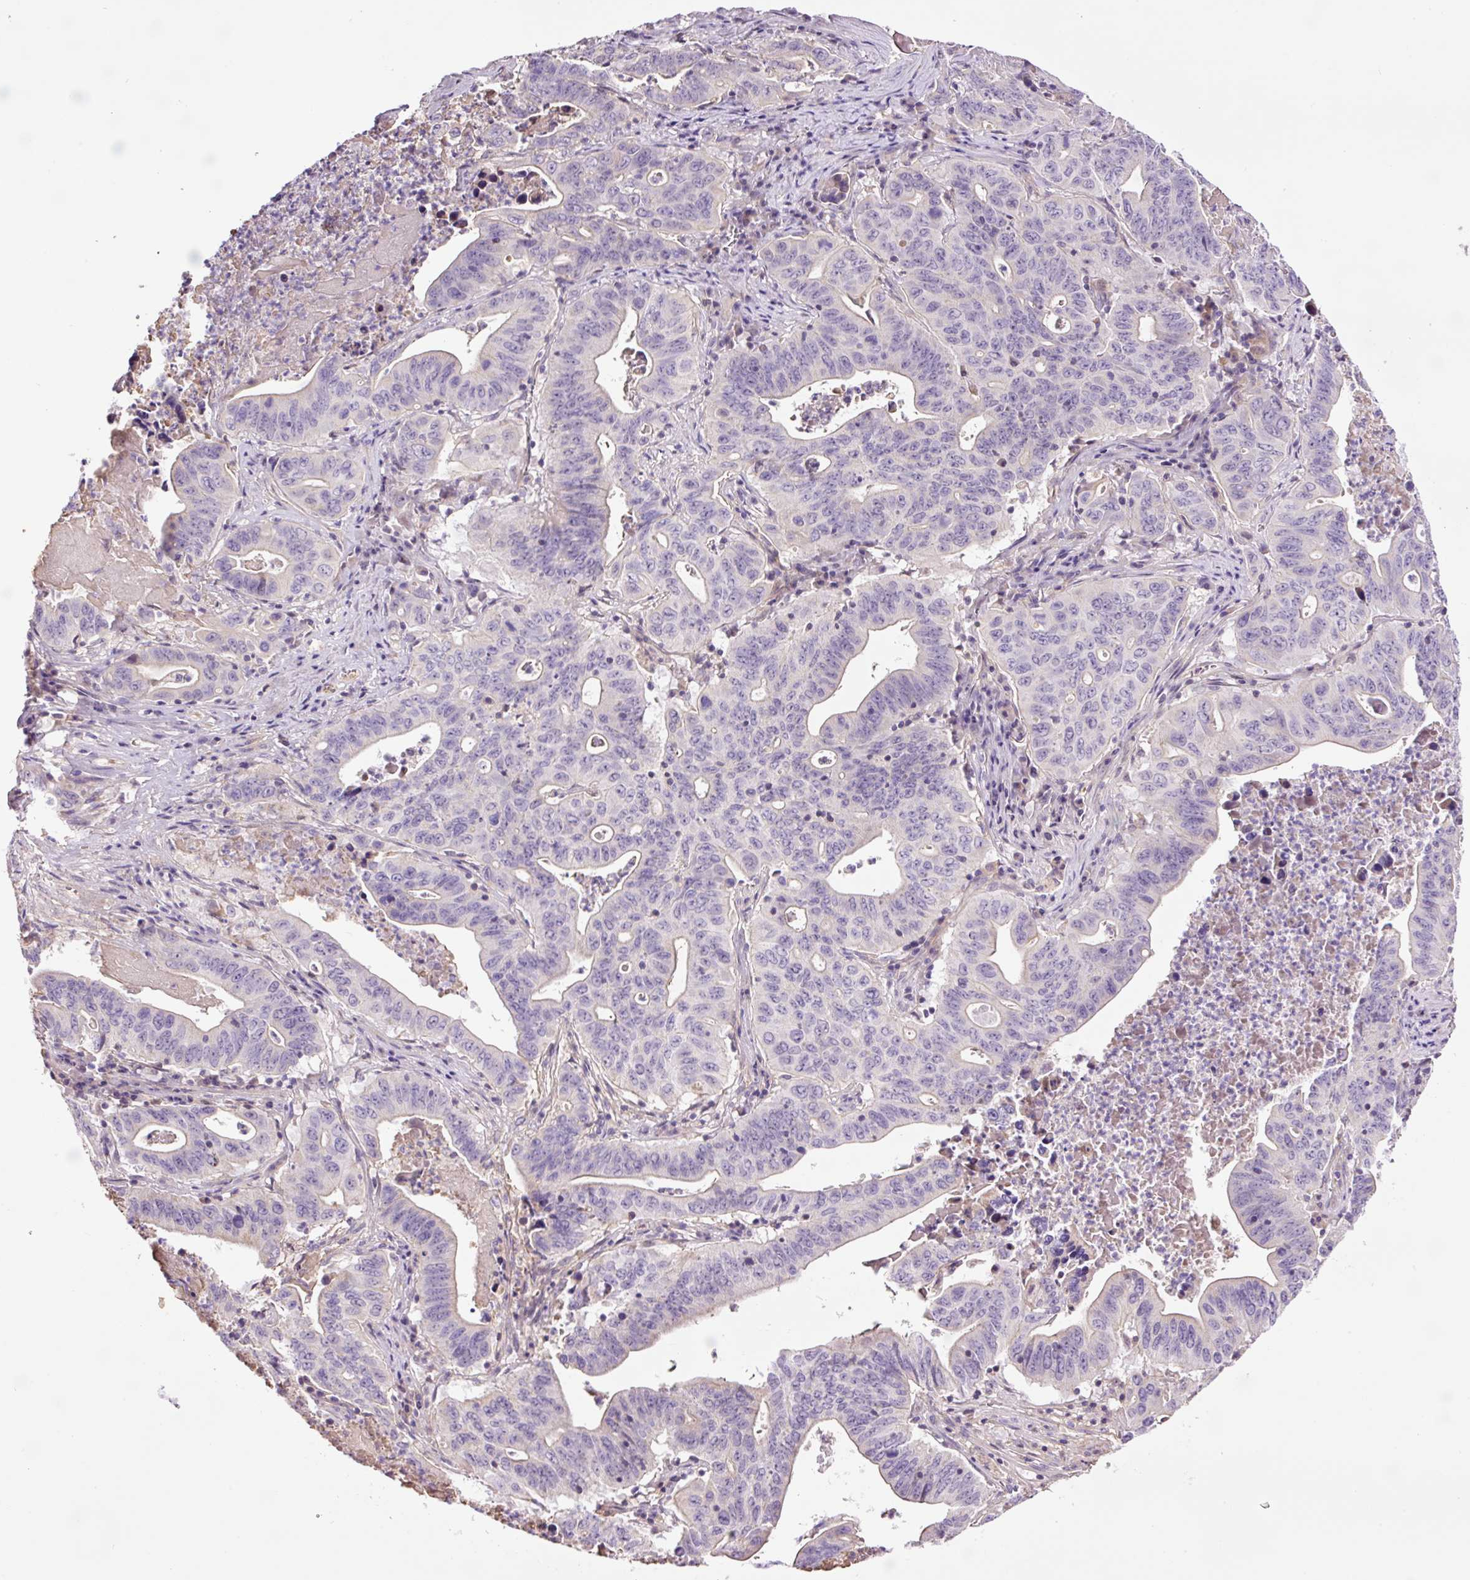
{"staining": {"intensity": "negative", "quantity": "none", "location": "none"}, "tissue": "lung cancer", "cell_type": "Tumor cells", "image_type": "cancer", "snomed": [{"axis": "morphology", "description": "Adenocarcinoma, NOS"}, {"axis": "topography", "description": "Lung"}], "caption": "Human adenocarcinoma (lung) stained for a protein using immunohistochemistry demonstrates no positivity in tumor cells.", "gene": "TMEM235", "patient": {"sex": "female", "age": 60}}